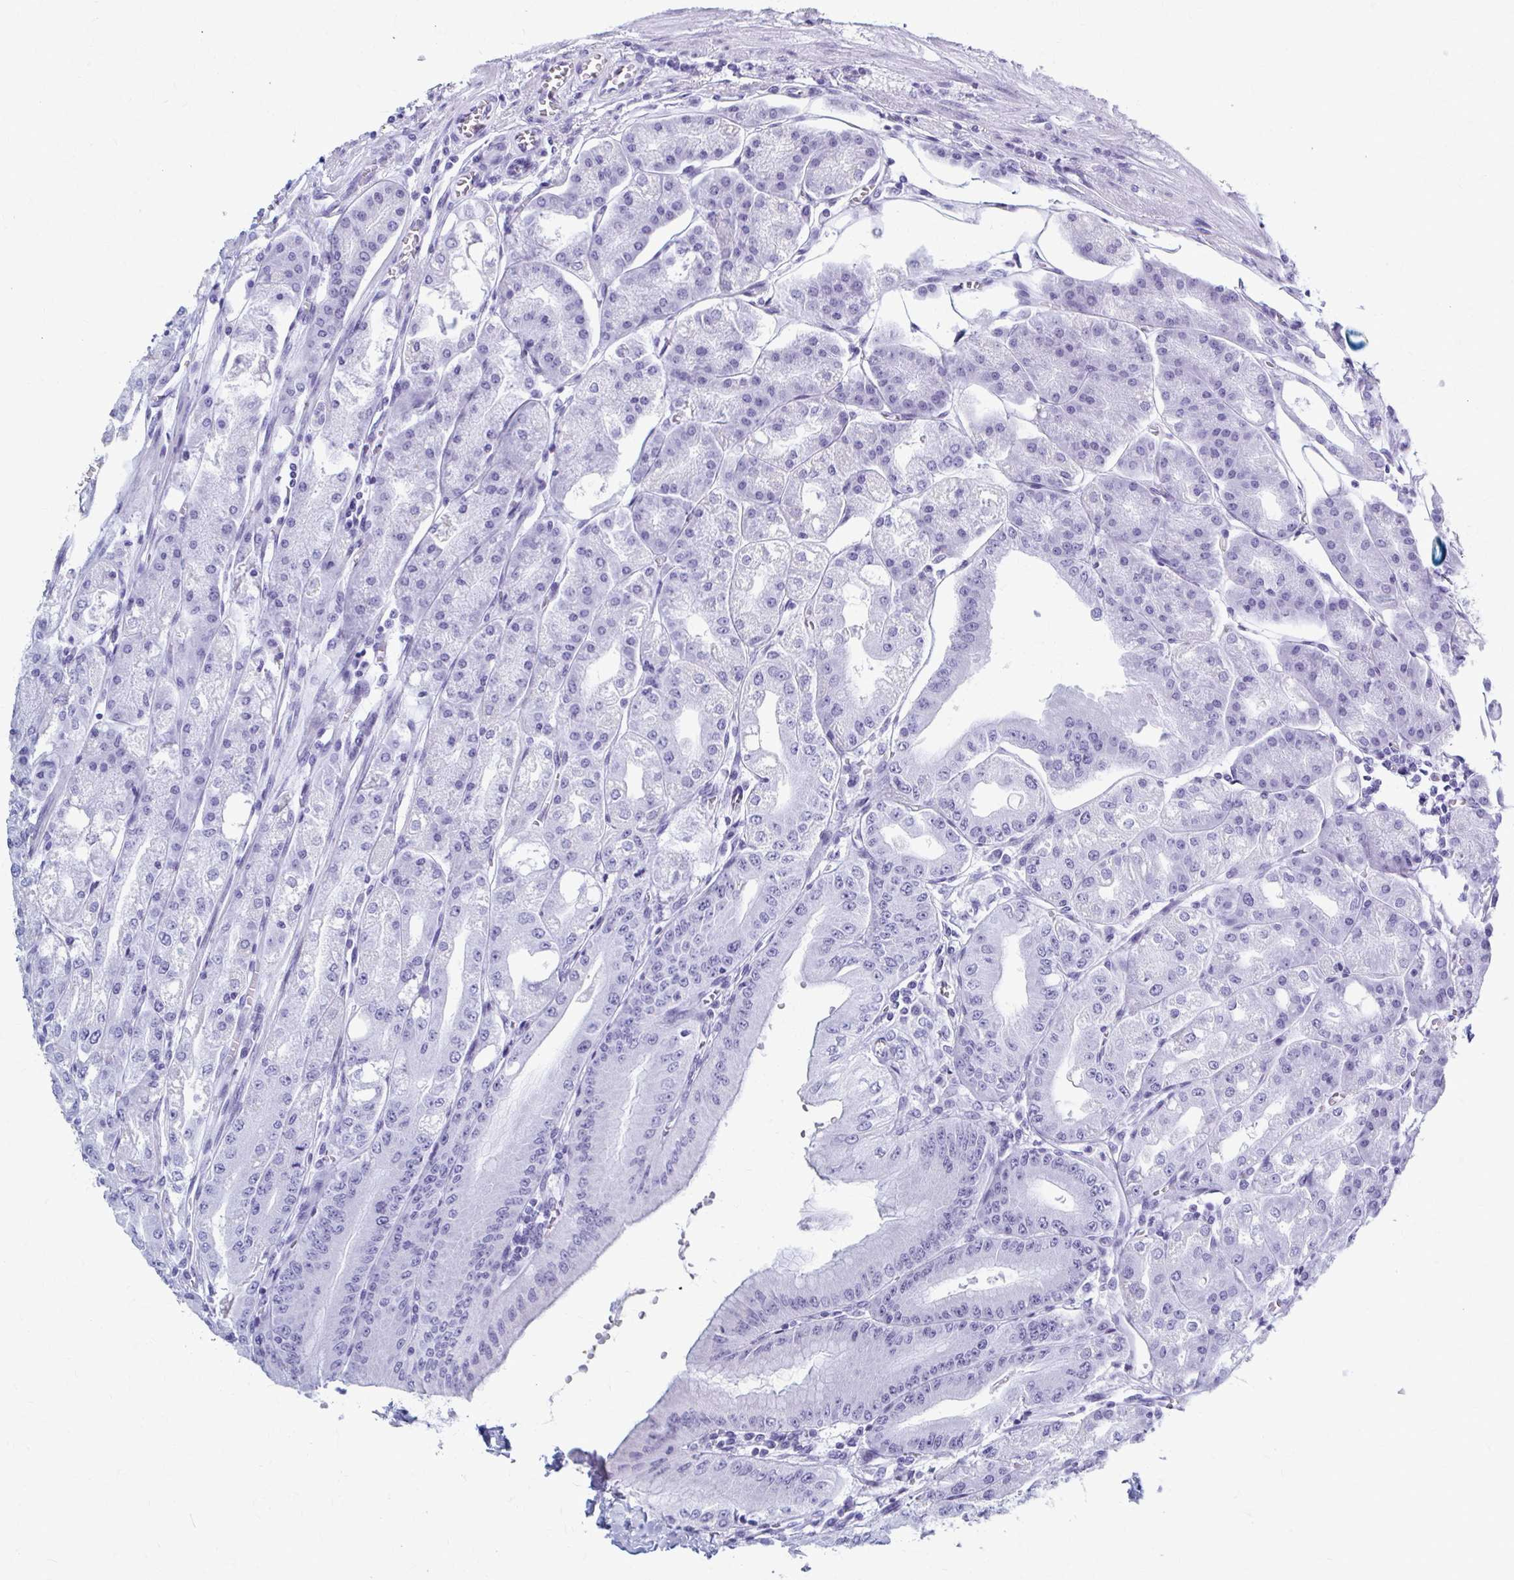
{"staining": {"intensity": "negative", "quantity": "none", "location": "none"}, "tissue": "stomach", "cell_type": "Glandular cells", "image_type": "normal", "snomed": [{"axis": "morphology", "description": "Normal tissue, NOS"}, {"axis": "topography", "description": "Stomach, lower"}], "caption": "Immunohistochemistry histopathology image of benign stomach: human stomach stained with DAB reveals no significant protein expression in glandular cells.", "gene": "CELF5", "patient": {"sex": "male", "age": 71}}